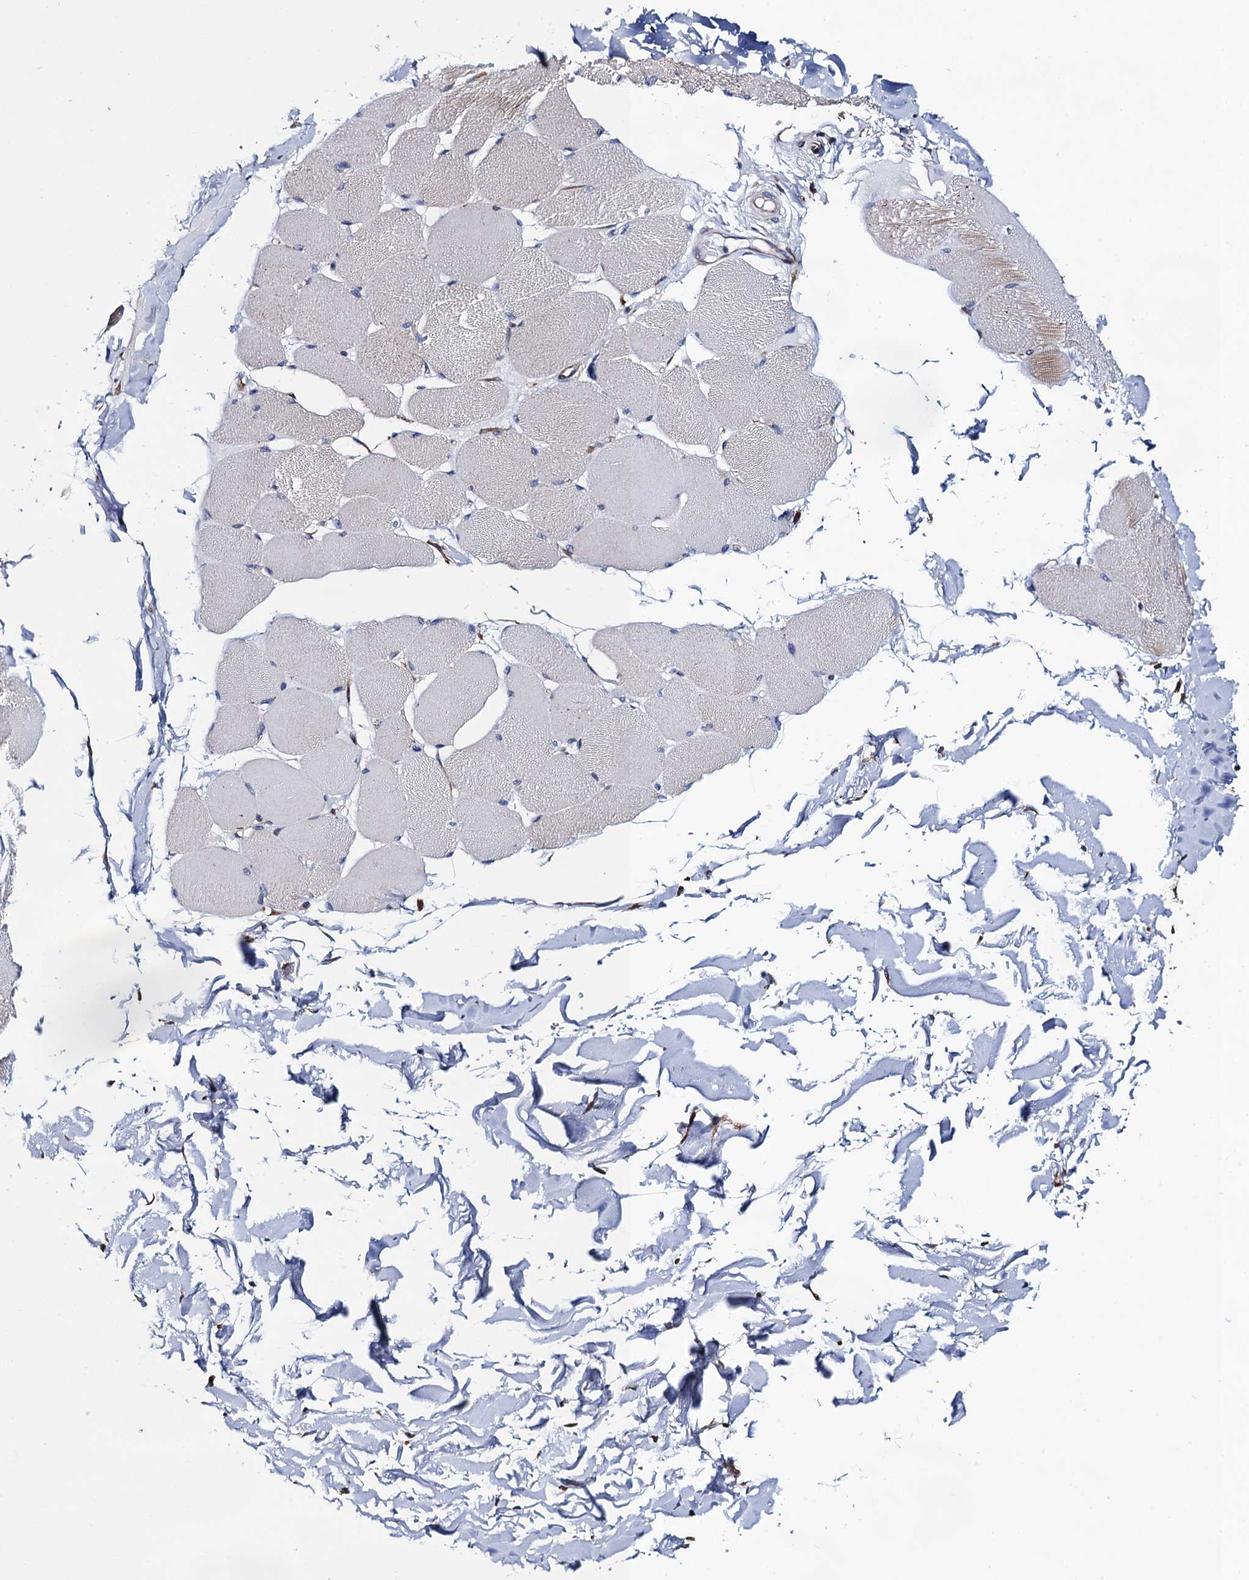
{"staining": {"intensity": "moderate", "quantity": "<25%", "location": "cytoplasmic/membranous"}, "tissue": "skeletal muscle", "cell_type": "Myocytes", "image_type": "normal", "snomed": [{"axis": "morphology", "description": "Normal tissue, NOS"}, {"axis": "topography", "description": "Skin"}, {"axis": "topography", "description": "Skeletal muscle"}], "caption": "Immunohistochemistry (IHC) of benign human skeletal muscle demonstrates low levels of moderate cytoplasmic/membranous positivity in approximately <25% of myocytes.", "gene": "PGLS", "patient": {"sex": "male", "age": 83}}